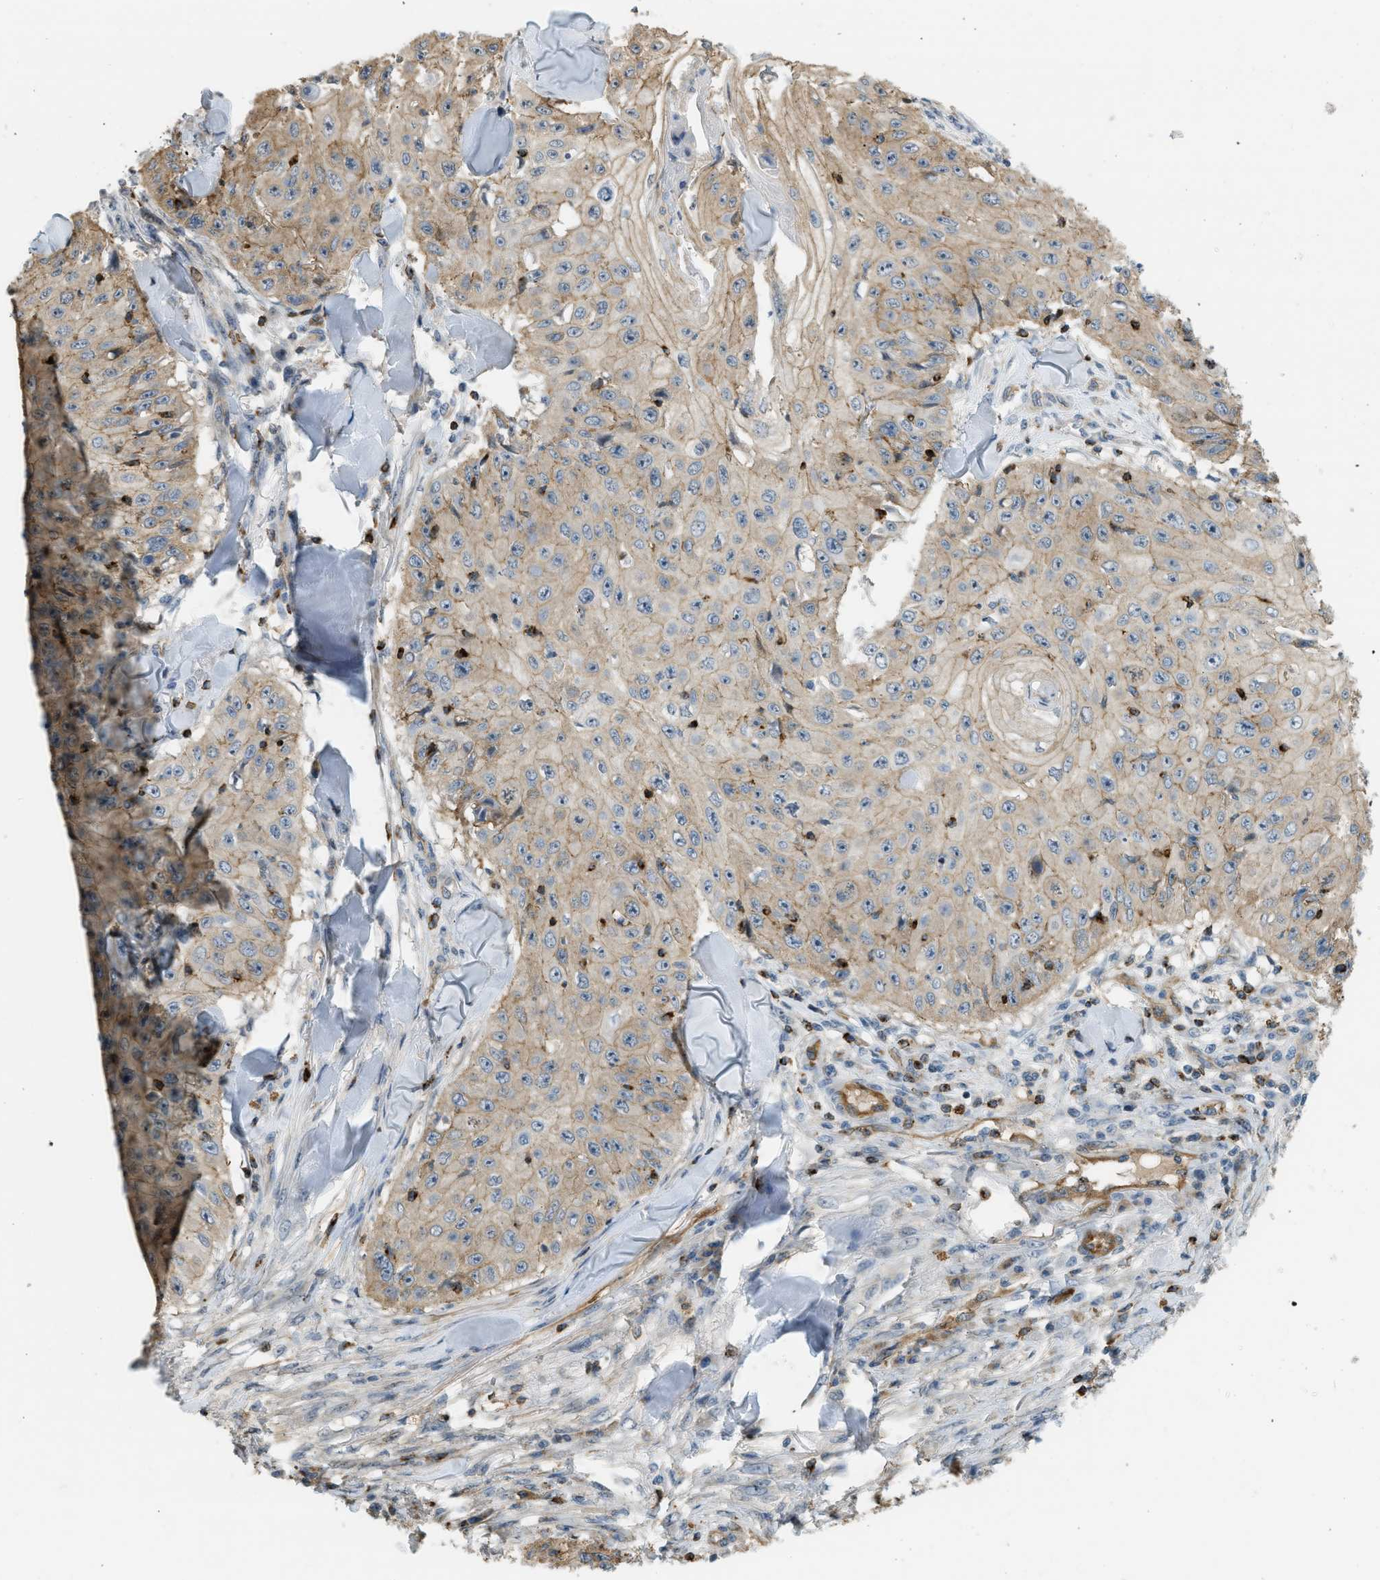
{"staining": {"intensity": "moderate", "quantity": ">75%", "location": "cytoplasmic/membranous"}, "tissue": "skin cancer", "cell_type": "Tumor cells", "image_type": "cancer", "snomed": [{"axis": "morphology", "description": "Squamous cell carcinoma, NOS"}, {"axis": "topography", "description": "Skin"}], "caption": "High-power microscopy captured an immunohistochemistry image of skin squamous cell carcinoma, revealing moderate cytoplasmic/membranous expression in approximately >75% of tumor cells.", "gene": "KIAA1671", "patient": {"sex": "male", "age": 86}}